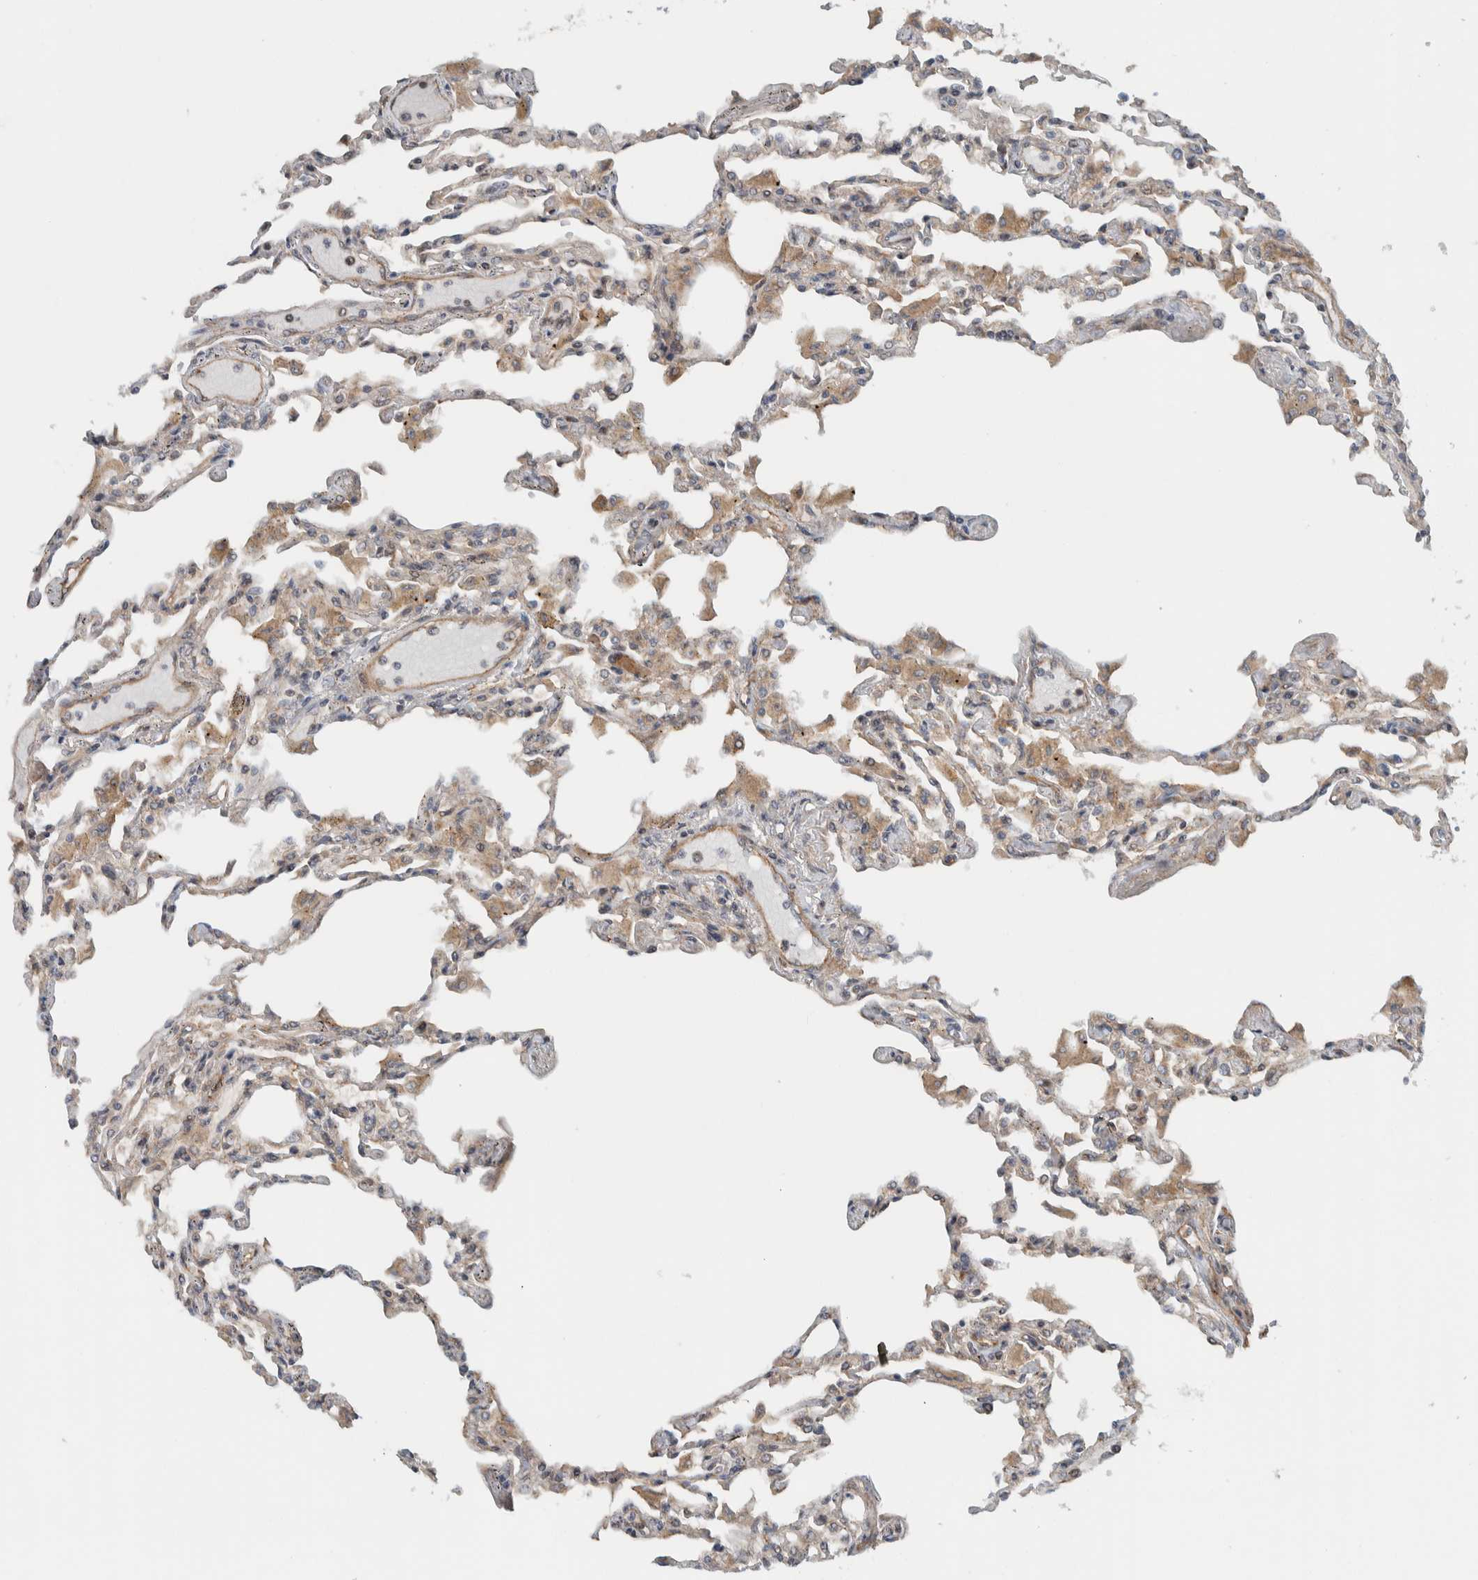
{"staining": {"intensity": "weak", "quantity": "25%-75%", "location": "cytoplasmic/membranous"}, "tissue": "lung", "cell_type": "Alveolar cells", "image_type": "normal", "snomed": [{"axis": "morphology", "description": "Normal tissue, NOS"}, {"axis": "topography", "description": "Bronchus"}, {"axis": "topography", "description": "Lung"}], "caption": "Brown immunohistochemical staining in normal human lung reveals weak cytoplasmic/membranous expression in about 25%-75% of alveolar cells.", "gene": "KLHL6", "patient": {"sex": "female", "age": 49}}